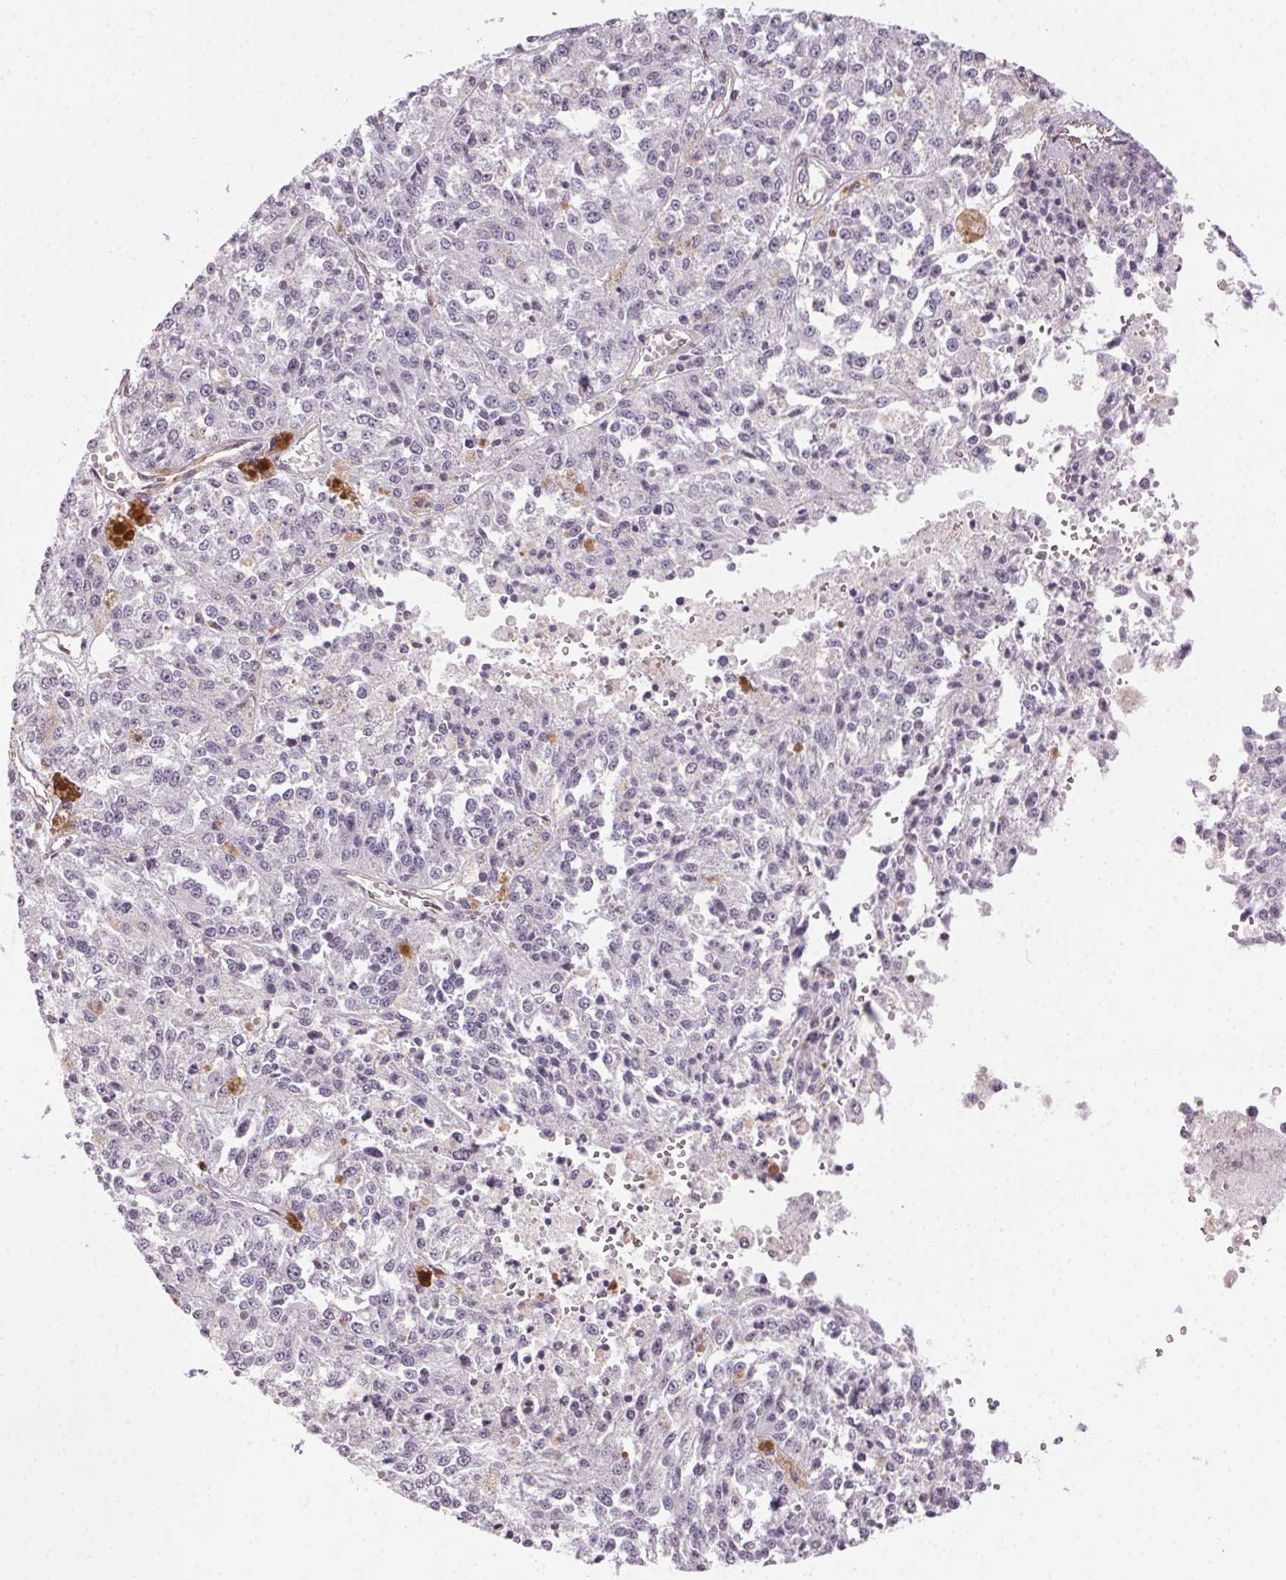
{"staining": {"intensity": "negative", "quantity": "none", "location": "none"}, "tissue": "melanoma", "cell_type": "Tumor cells", "image_type": "cancer", "snomed": [{"axis": "morphology", "description": "Malignant melanoma, Metastatic site"}, {"axis": "topography", "description": "Lymph node"}], "caption": "Protein analysis of malignant melanoma (metastatic site) shows no significant expression in tumor cells. (DAB IHC visualized using brightfield microscopy, high magnification).", "gene": "PLA2G4F", "patient": {"sex": "female", "age": 64}}